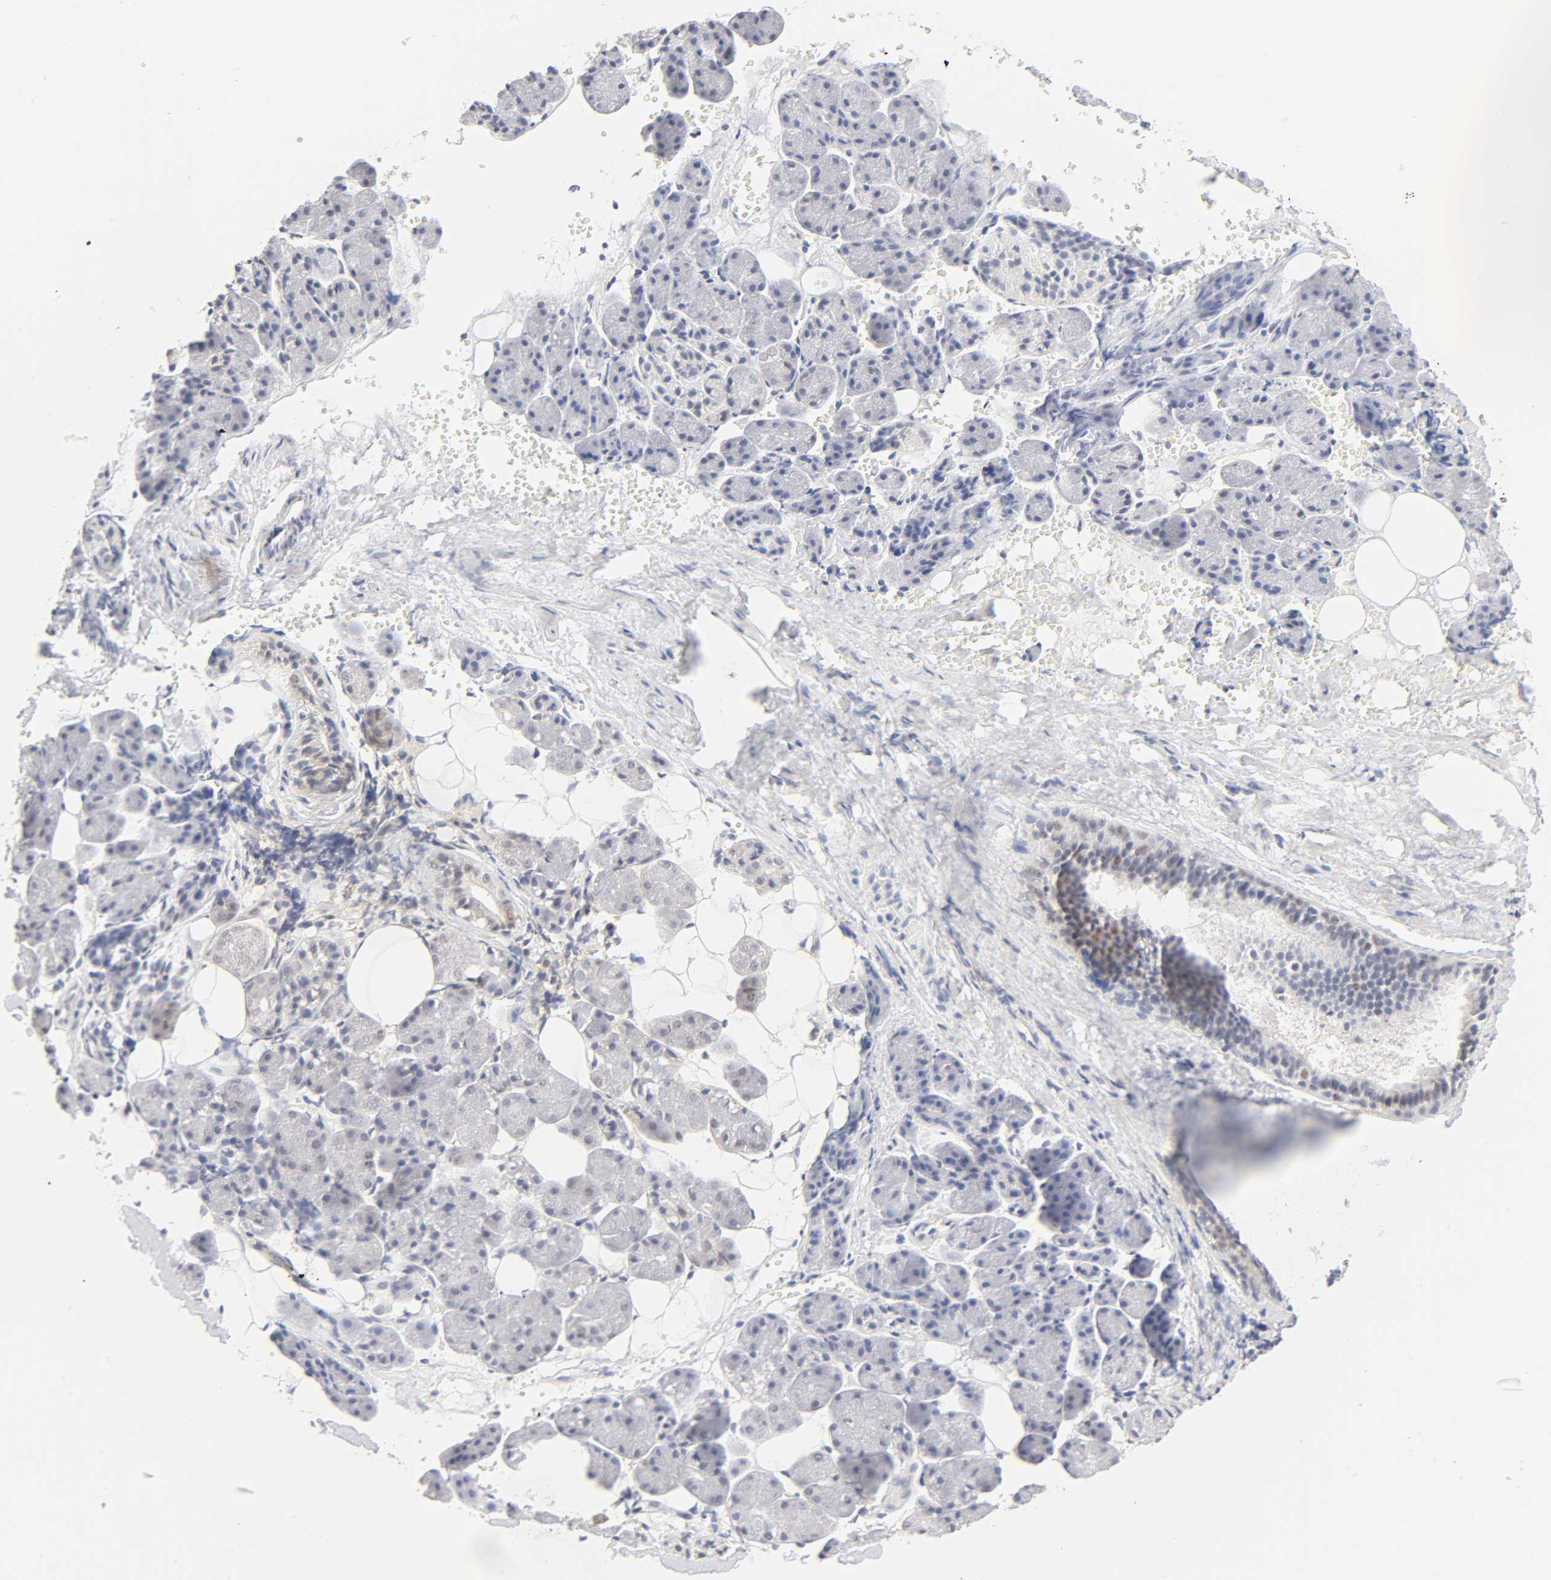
{"staining": {"intensity": "negative", "quantity": "none", "location": "none"}, "tissue": "salivary gland", "cell_type": "Glandular cells", "image_type": "normal", "snomed": [{"axis": "morphology", "description": "Normal tissue, NOS"}, {"axis": "morphology", "description": "Adenoma, NOS"}, {"axis": "topography", "description": "Salivary gland"}], "caption": "Immunohistochemical staining of benign salivary gland reveals no significant positivity in glandular cells.", "gene": "KIF2A", "patient": {"sex": "female", "age": 32}}